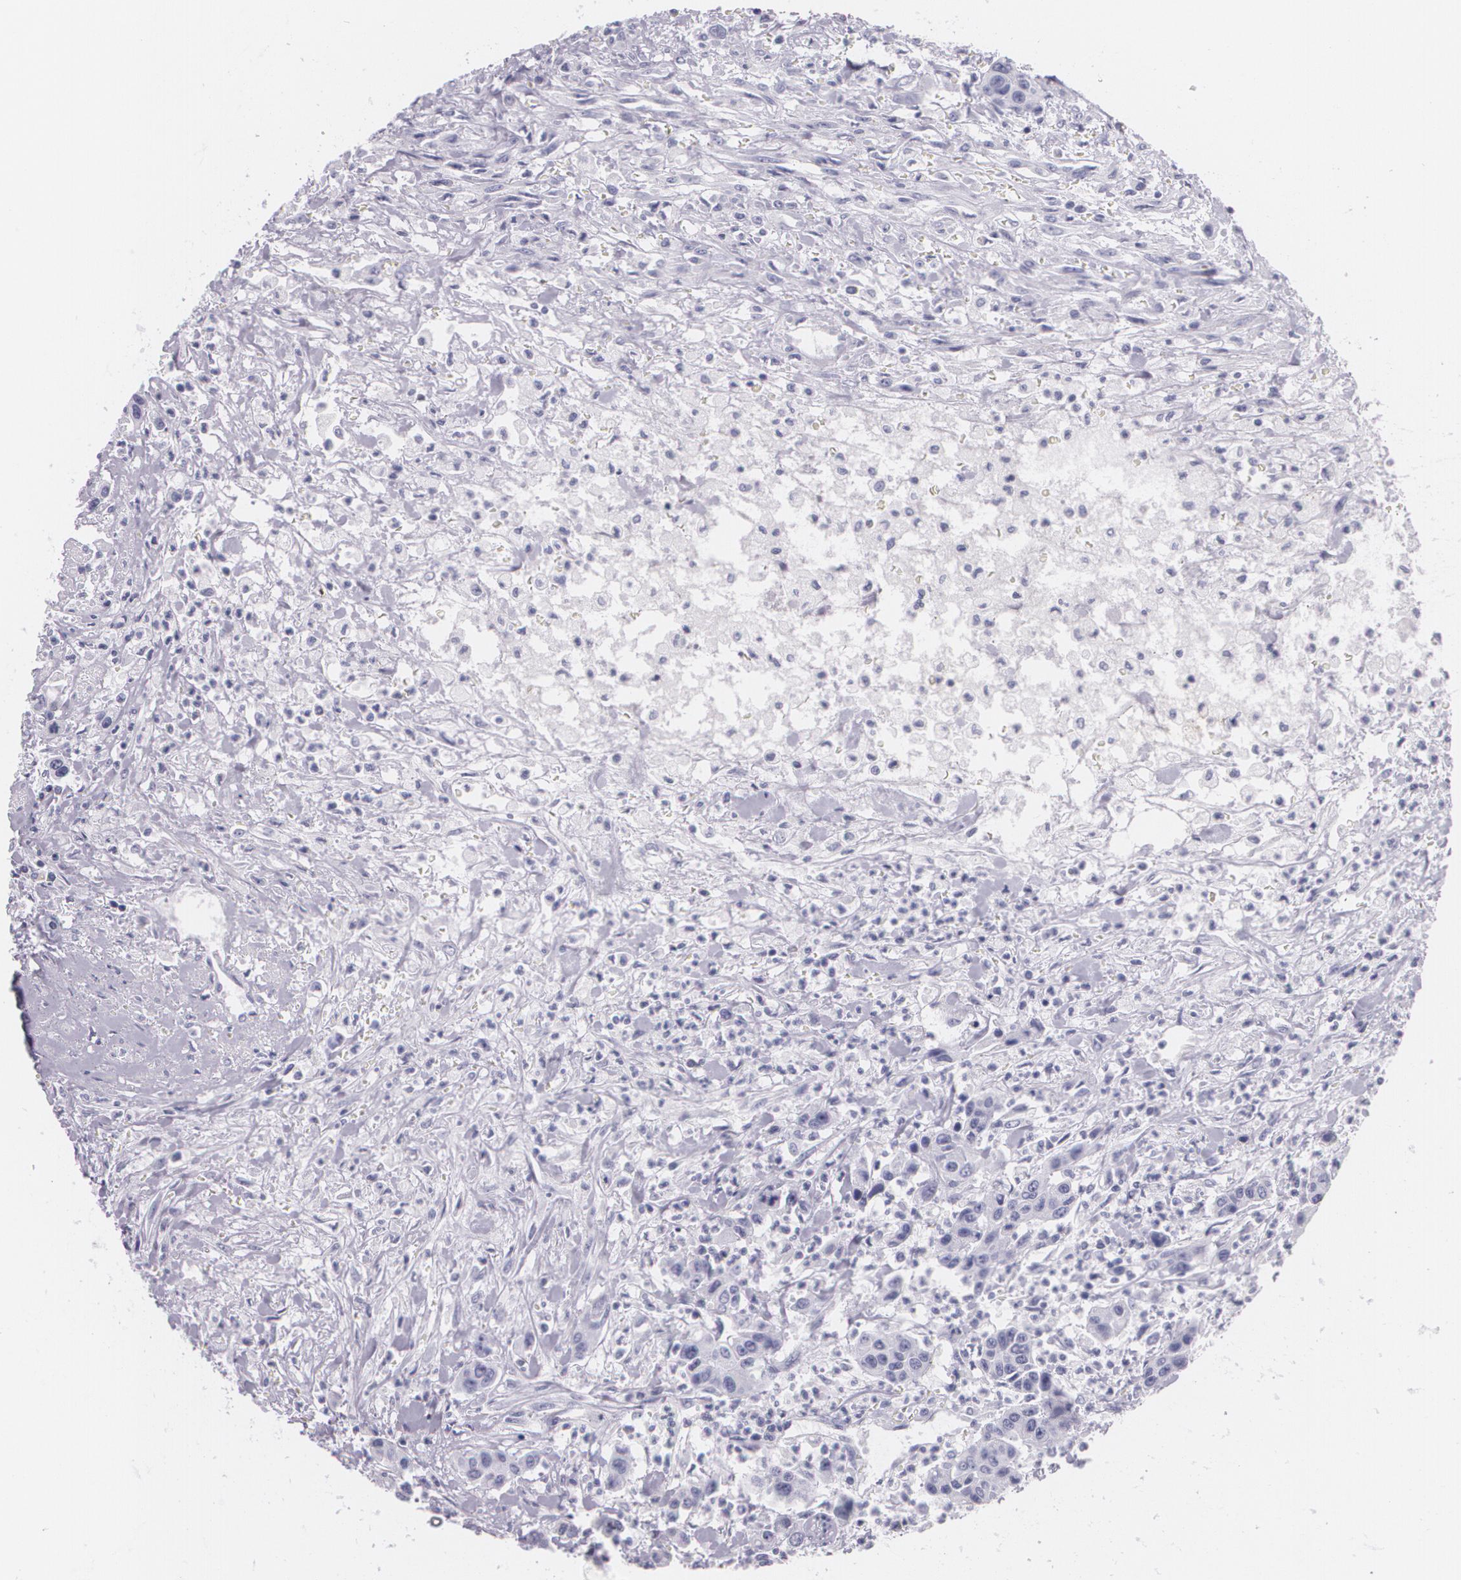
{"staining": {"intensity": "negative", "quantity": "none", "location": "none"}, "tissue": "urothelial cancer", "cell_type": "Tumor cells", "image_type": "cancer", "snomed": [{"axis": "morphology", "description": "Urothelial carcinoma, High grade"}, {"axis": "topography", "description": "Urinary bladder"}], "caption": "High power microscopy histopathology image of an IHC micrograph of high-grade urothelial carcinoma, revealing no significant expression in tumor cells. (Brightfield microscopy of DAB immunohistochemistry (IHC) at high magnification).", "gene": "DLG4", "patient": {"sex": "male", "age": 86}}